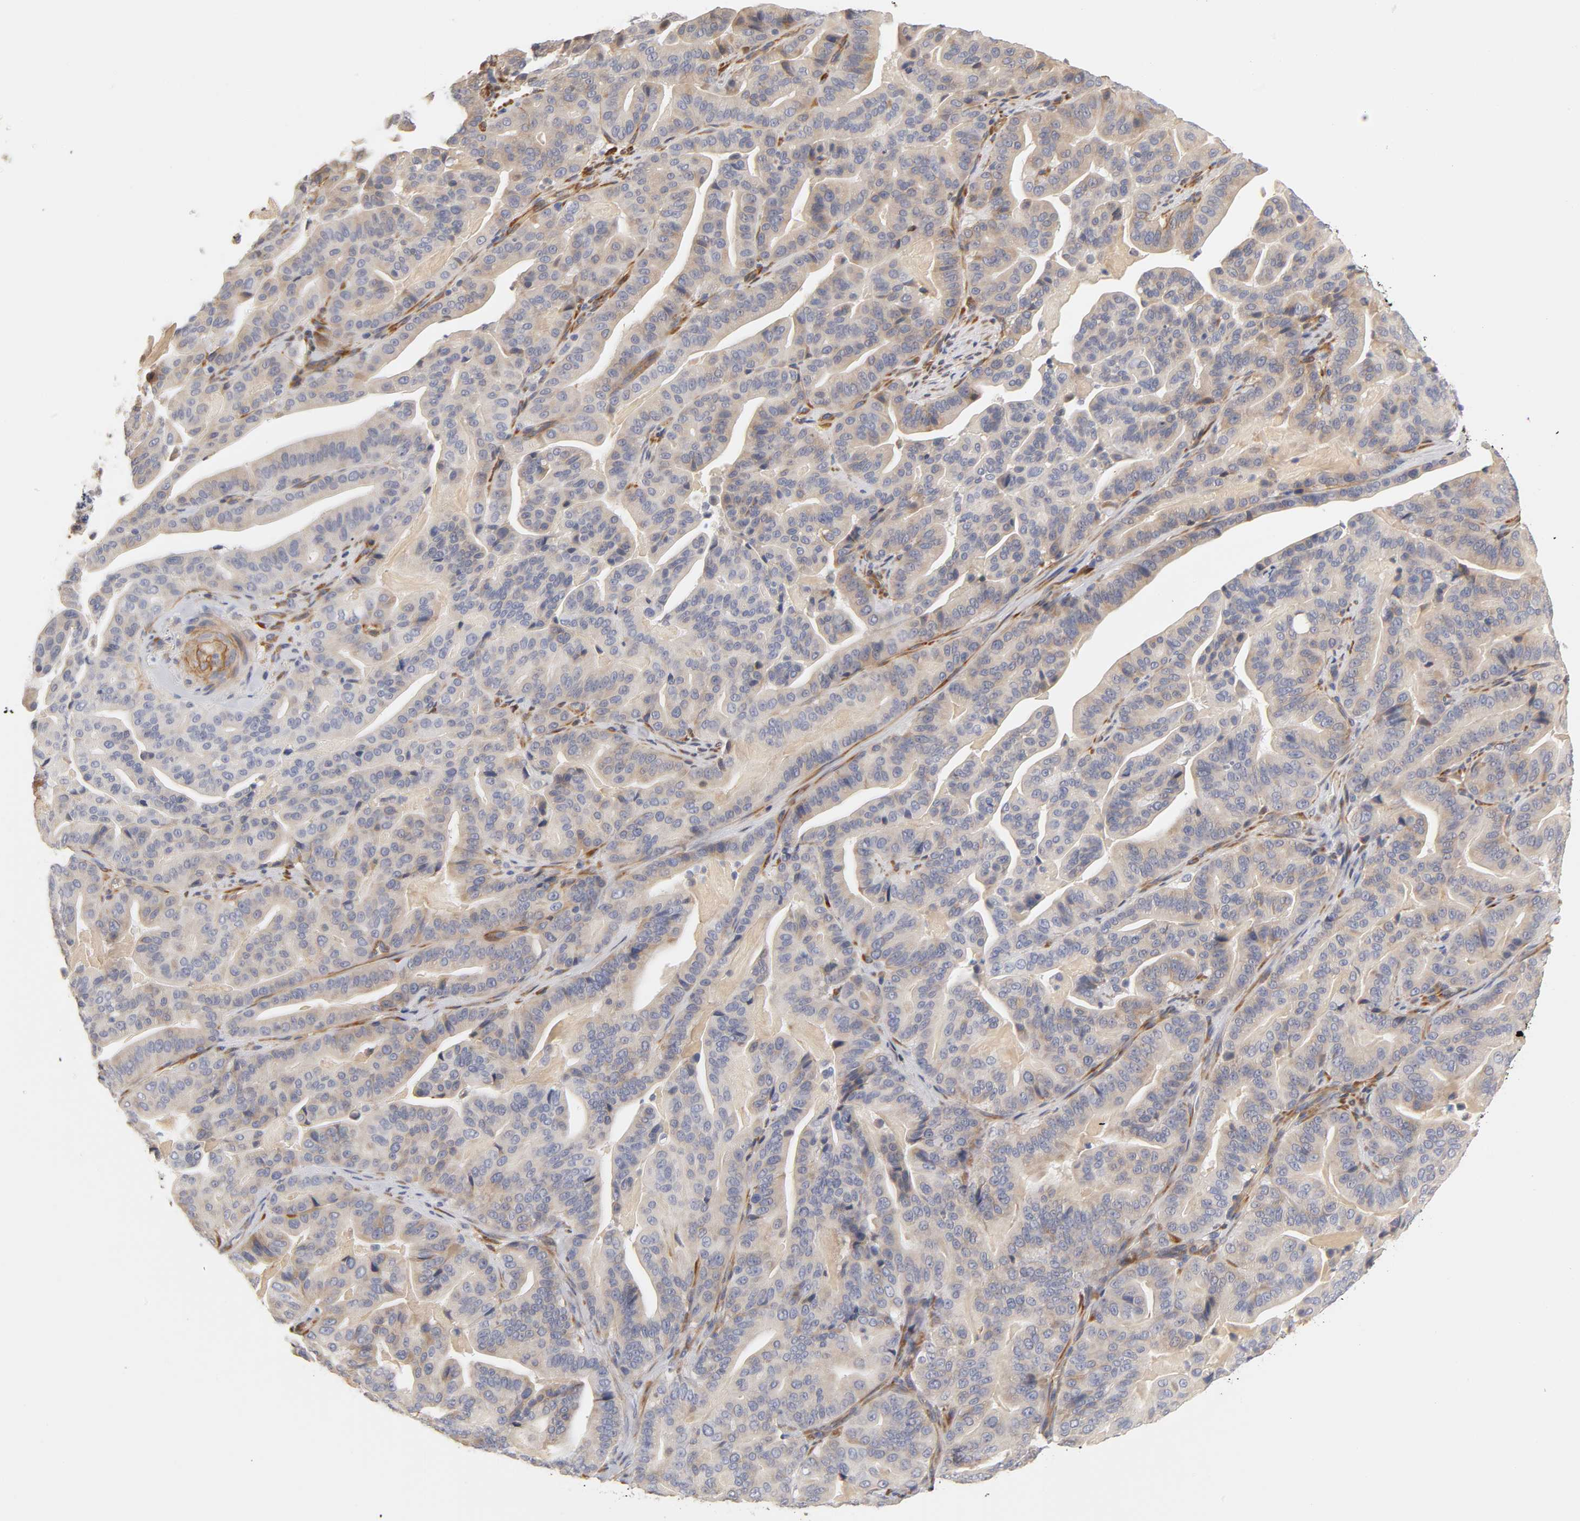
{"staining": {"intensity": "negative", "quantity": "none", "location": "none"}, "tissue": "pancreatic cancer", "cell_type": "Tumor cells", "image_type": "cancer", "snomed": [{"axis": "morphology", "description": "Adenocarcinoma, NOS"}, {"axis": "topography", "description": "Pancreas"}], "caption": "Immunohistochemistry image of neoplastic tissue: human pancreatic cancer (adenocarcinoma) stained with DAB (3,3'-diaminobenzidine) demonstrates no significant protein staining in tumor cells.", "gene": "LAMB1", "patient": {"sex": "male", "age": 63}}